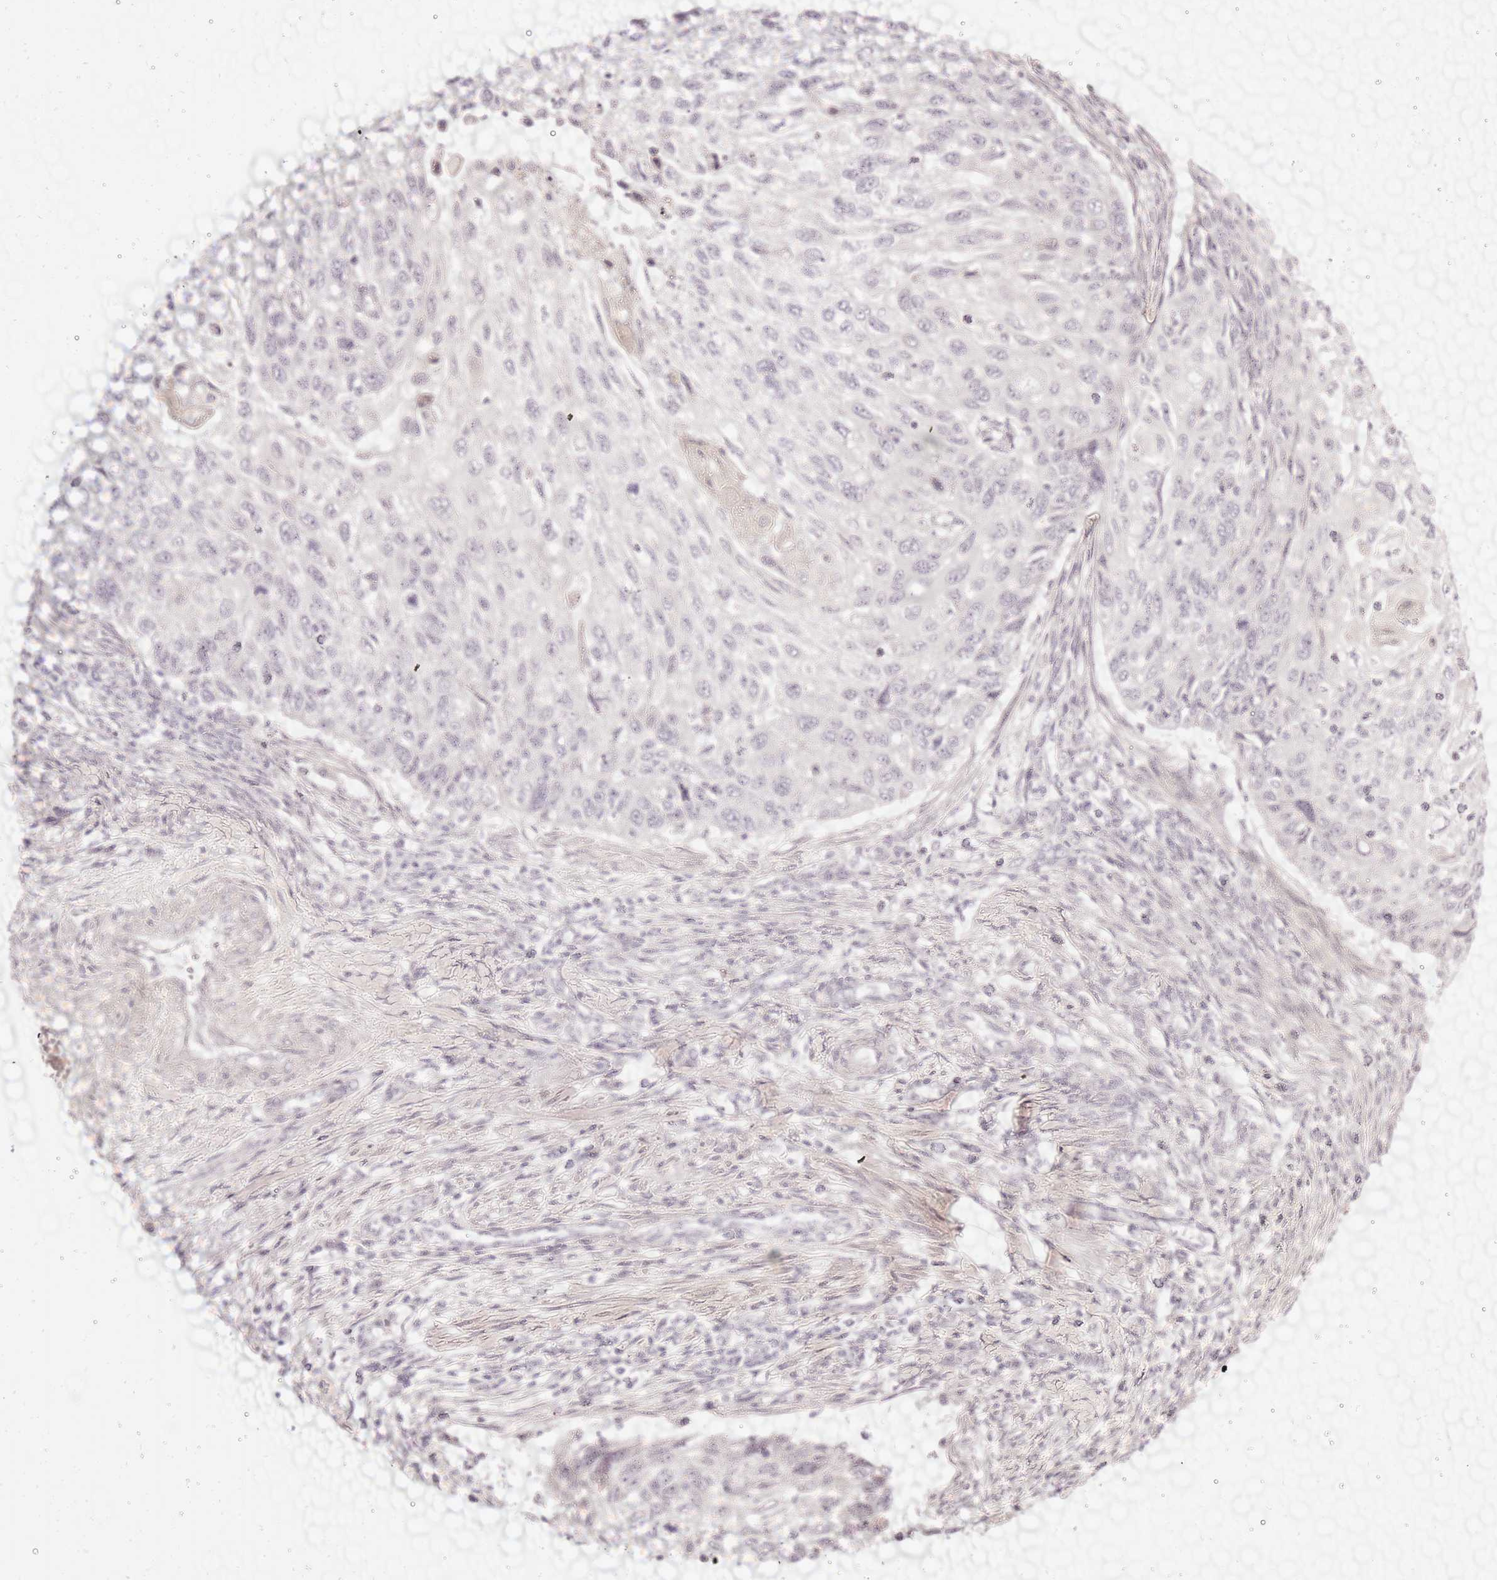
{"staining": {"intensity": "negative", "quantity": "none", "location": "none"}, "tissue": "cervical cancer", "cell_type": "Tumor cells", "image_type": "cancer", "snomed": [{"axis": "morphology", "description": "Squamous cell carcinoma, NOS"}, {"axis": "topography", "description": "Cervix"}], "caption": "An immunohistochemistry histopathology image of squamous cell carcinoma (cervical) is shown. There is no staining in tumor cells of squamous cell carcinoma (cervical).", "gene": "LIPF", "patient": {"sex": "female", "age": 70}}